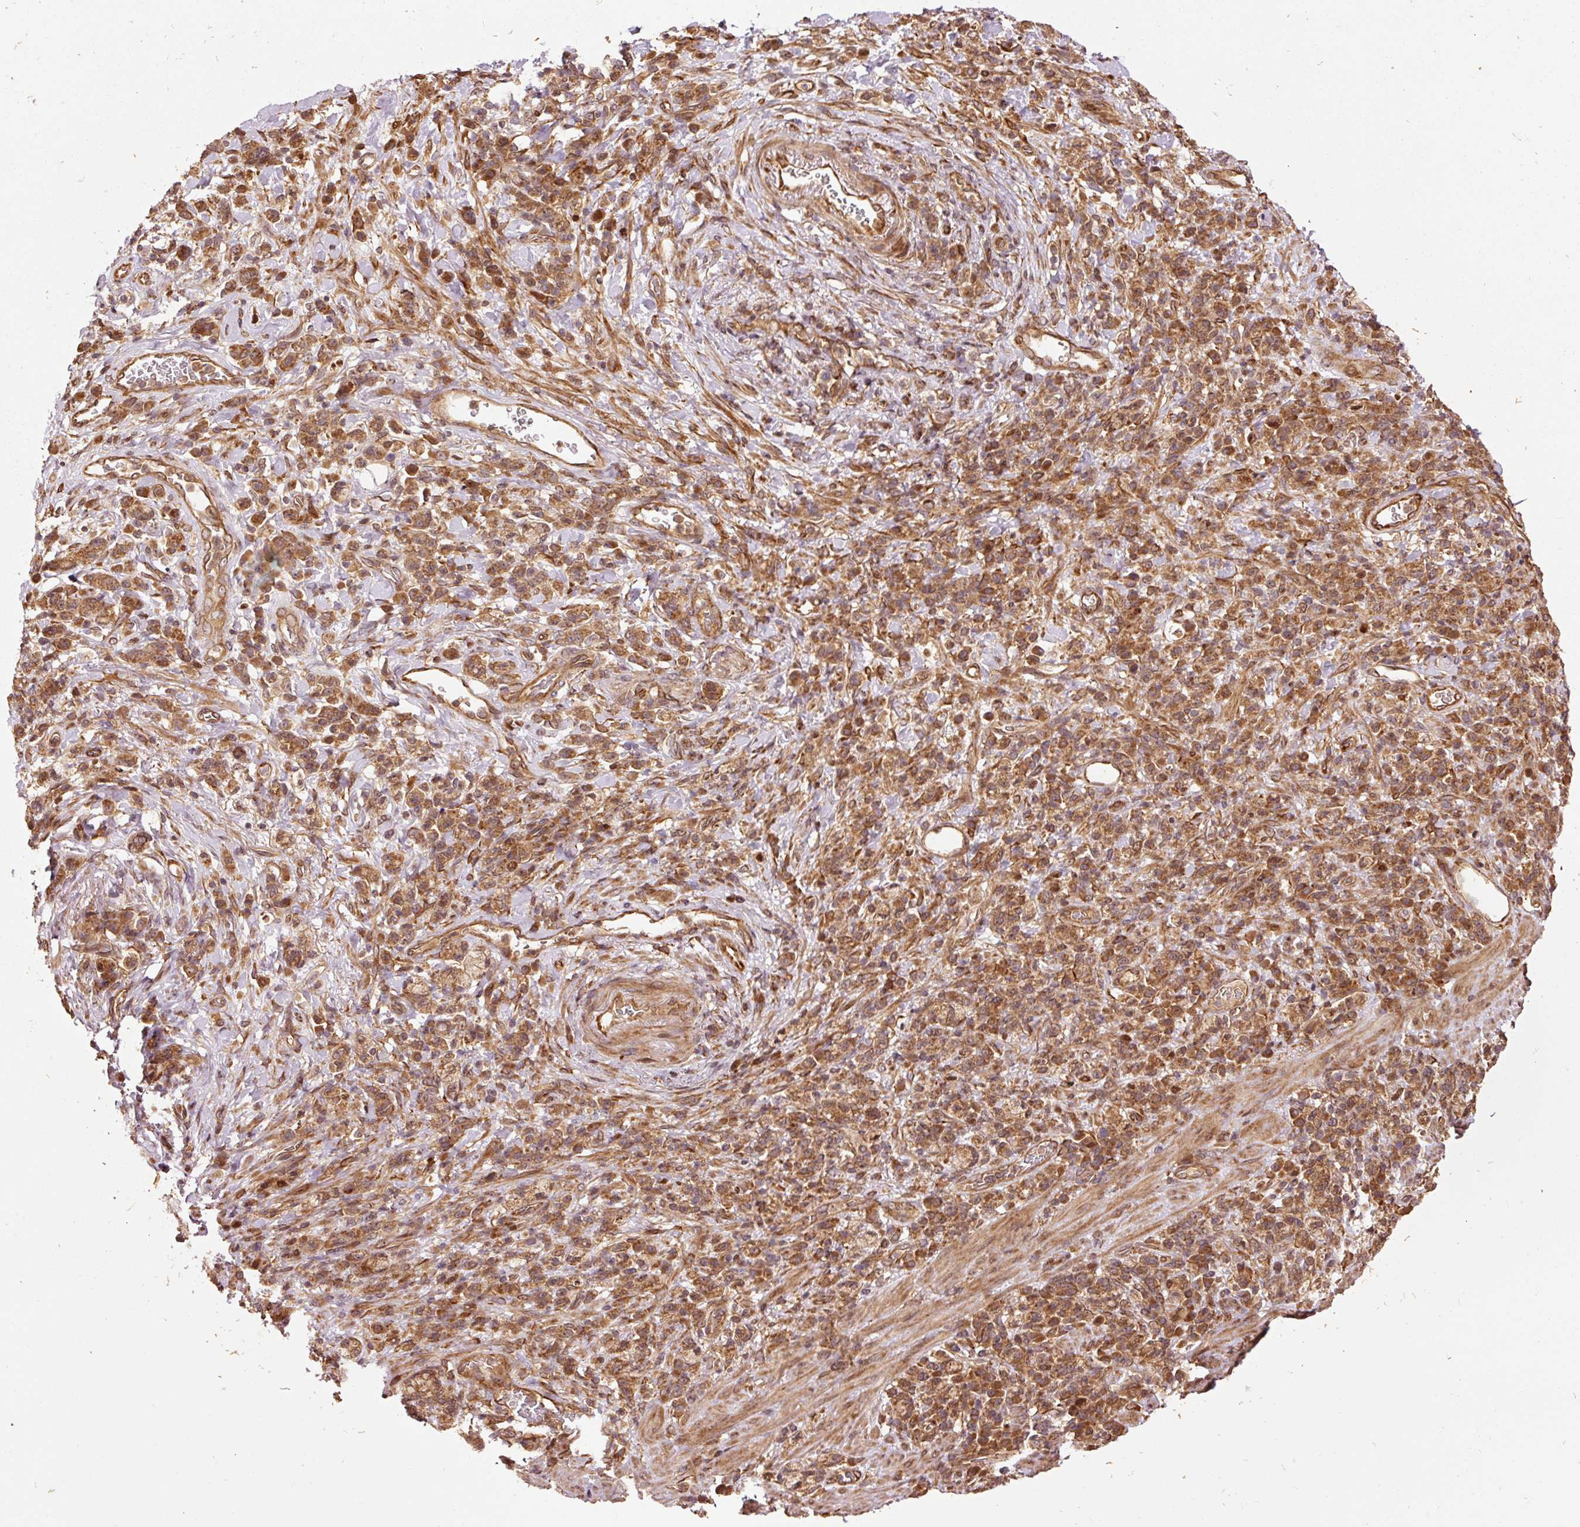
{"staining": {"intensity": "strong", "quantity": ">75%", "location": "cytoplasmic/membranous,nuclear"}, "tissue": "stomach cancer", "cell_type": "Tumor cells", "image_type": "cancer", "snomed": [{"axis": "morphology", "description": "Adenocarcinoma, NOS"}, {"axis": "topography", "description": "Stomach"}], "caption": "Immunohistochemical staining of human stomach cancer reveals high levels of strong cytoplasmic/membranous and nuclear staining in about >75% of tumor cells. (brown staining indicates protein expression, while blue staining denotes nuclei).", "gene": "OXER1", "patient": {"sex": "male", "age": 77}}